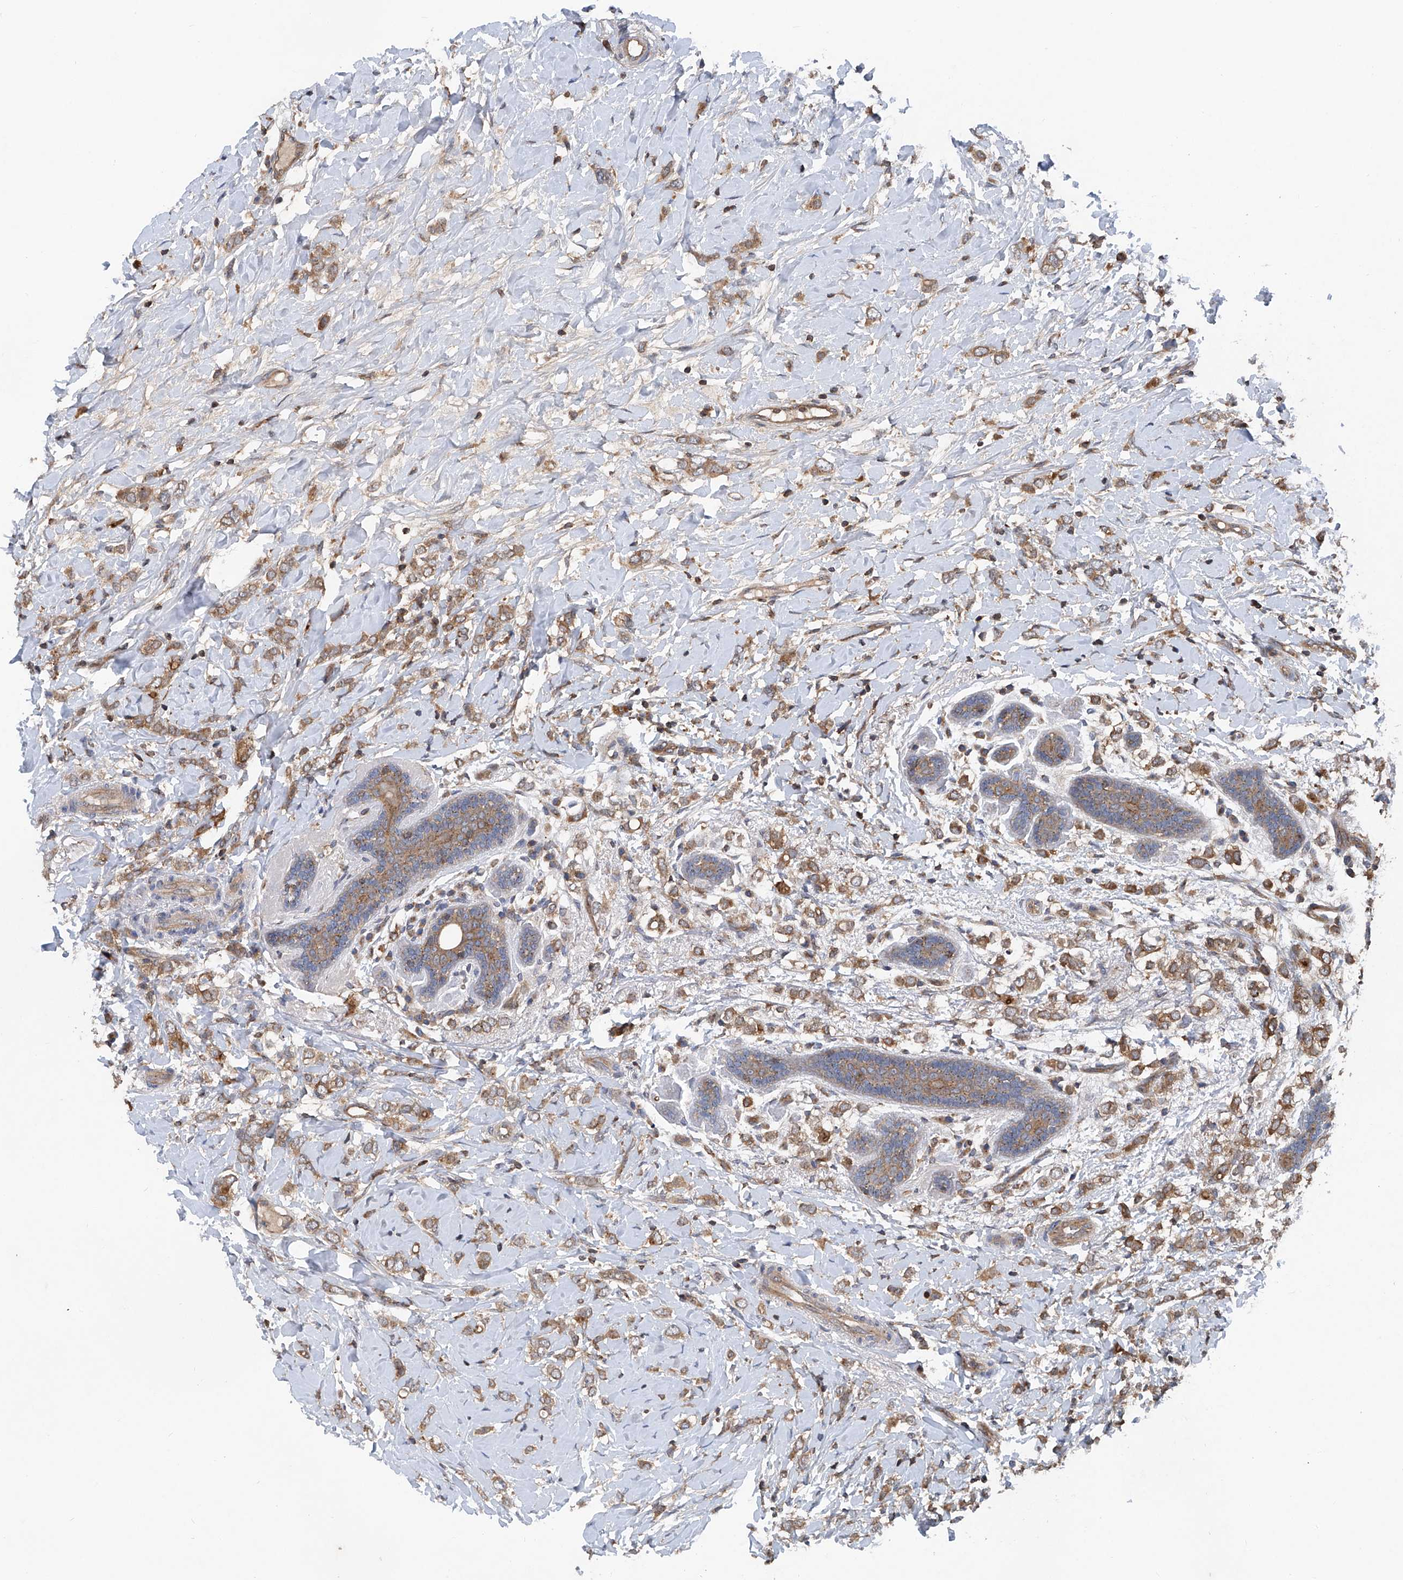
{"staining": {"intensity": "moderate", "quantity": ">75%", "location": "cytoplasmic/membranous"}, "tissue": "breast cancer", "cell_type": "Tumor cells", "image_type": "cancer", "snomed": [{"axis": "morphology", "description": "Normal tissue, NOS"}, {"axis": "morphology", "description": "Lobular carcinoma"}, {"axis": "topography", "description": "Breast"}], "caption": "Brown immunohistochemical staining in human breast cancer (lobular carcinoma) shows moderate cytoplasmic/membranous staining in approximately >75% of tumor cells. (Stains: DAB (3,3'-diaminobenzidine) in brown, nuclei in blue, Microscopy: brightfield microscopy at high magnification).", "gene": "TRIM38", "patient": {"sex": "female", "age": 47}}